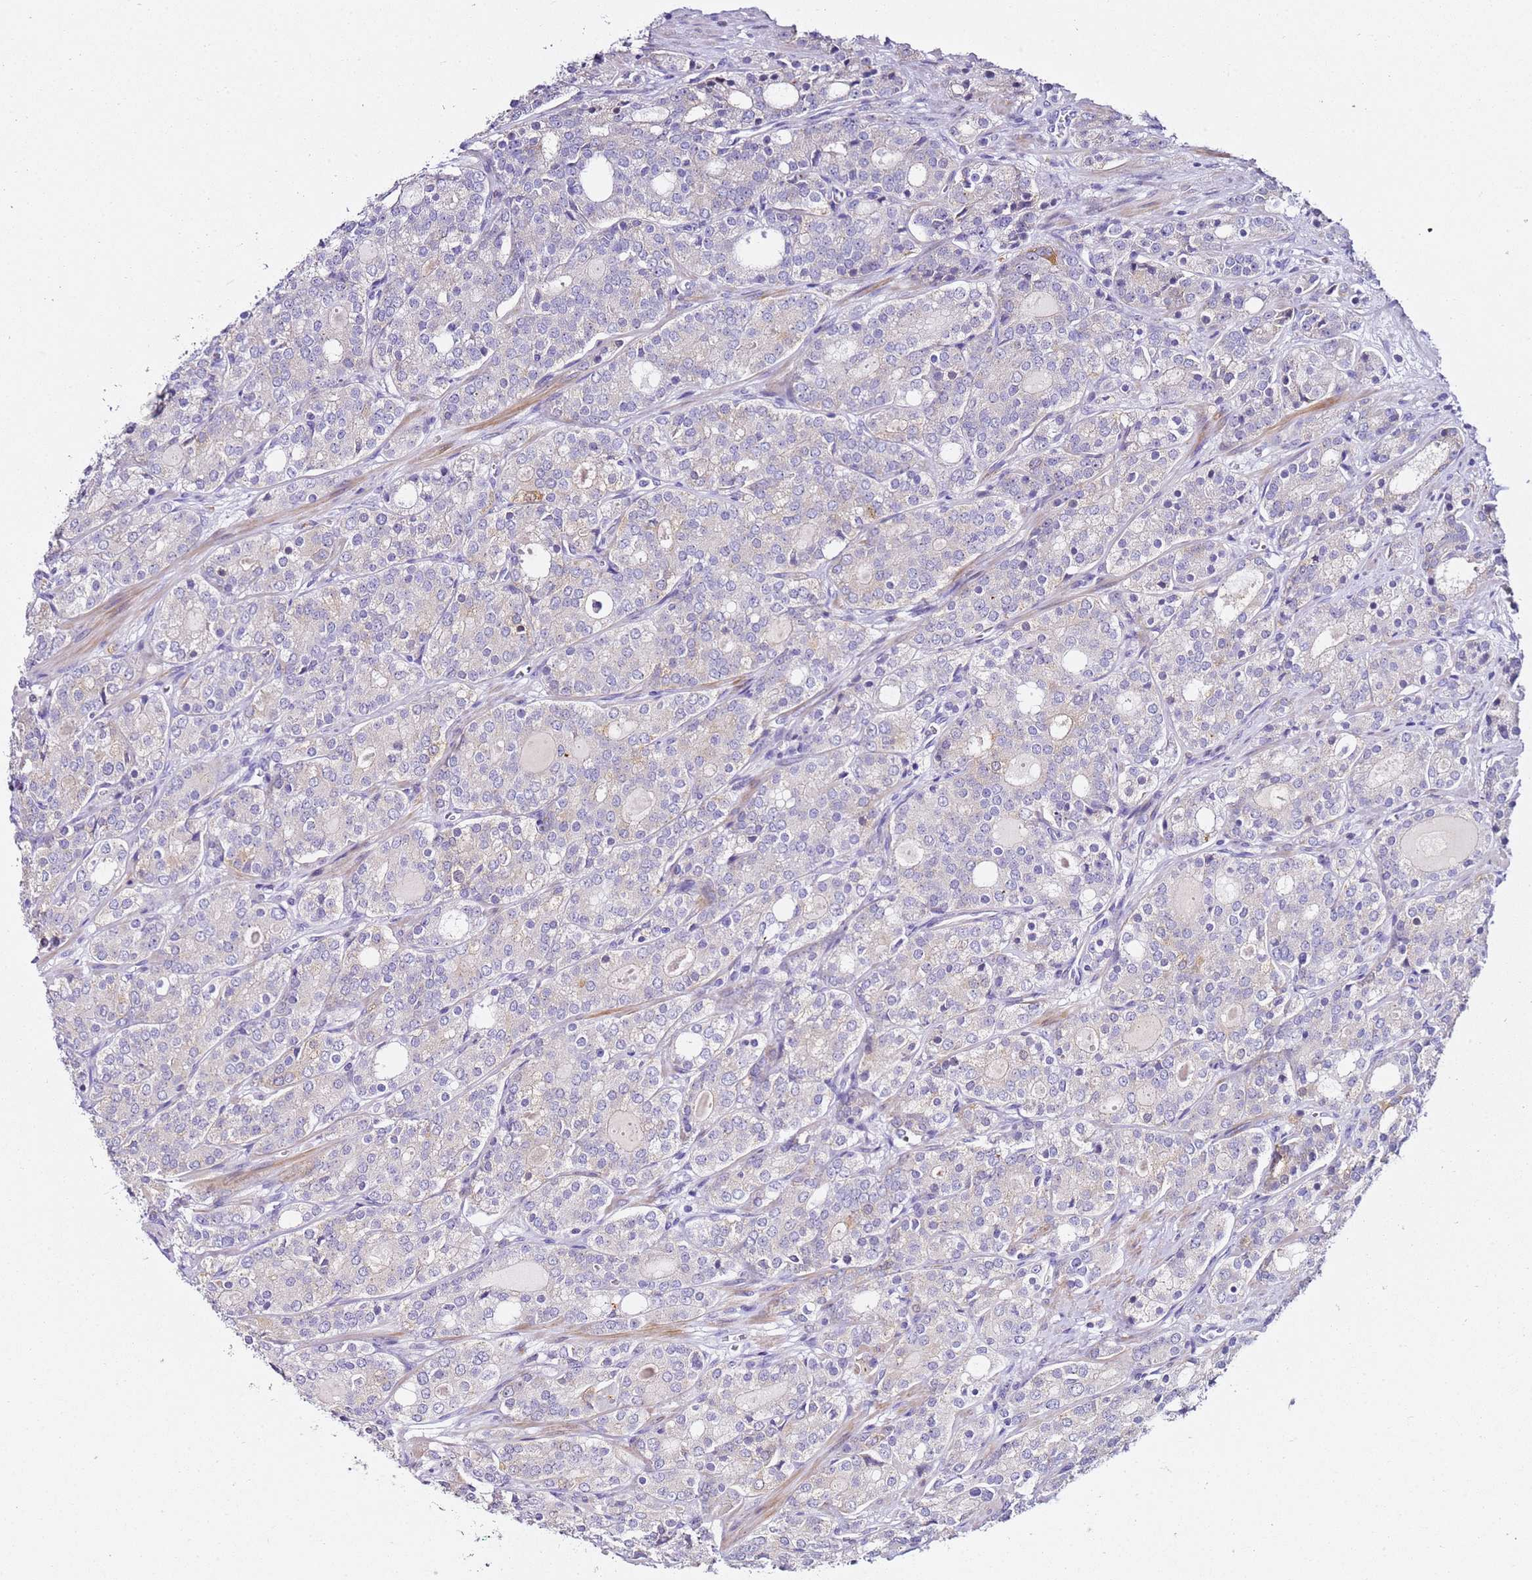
{"staining": {"intensity": "negative", "quantity": "none", "location": "none"}, "tissue": "prostate cancer", "cell_type": "Tumor cells", "image_type": "cancer", "snomed": [{"axis": "morphology", "description": "Adenocarcinoma, High grade"}, {"axis": "topography", "description": "Prostate"}], "caption": "IHC of prostate cancer (high-grade adenocarcinoma) exhibits no staining in tumor cells.", "gene": "HGD", "patient": {"sex": "male", "age": 64}}